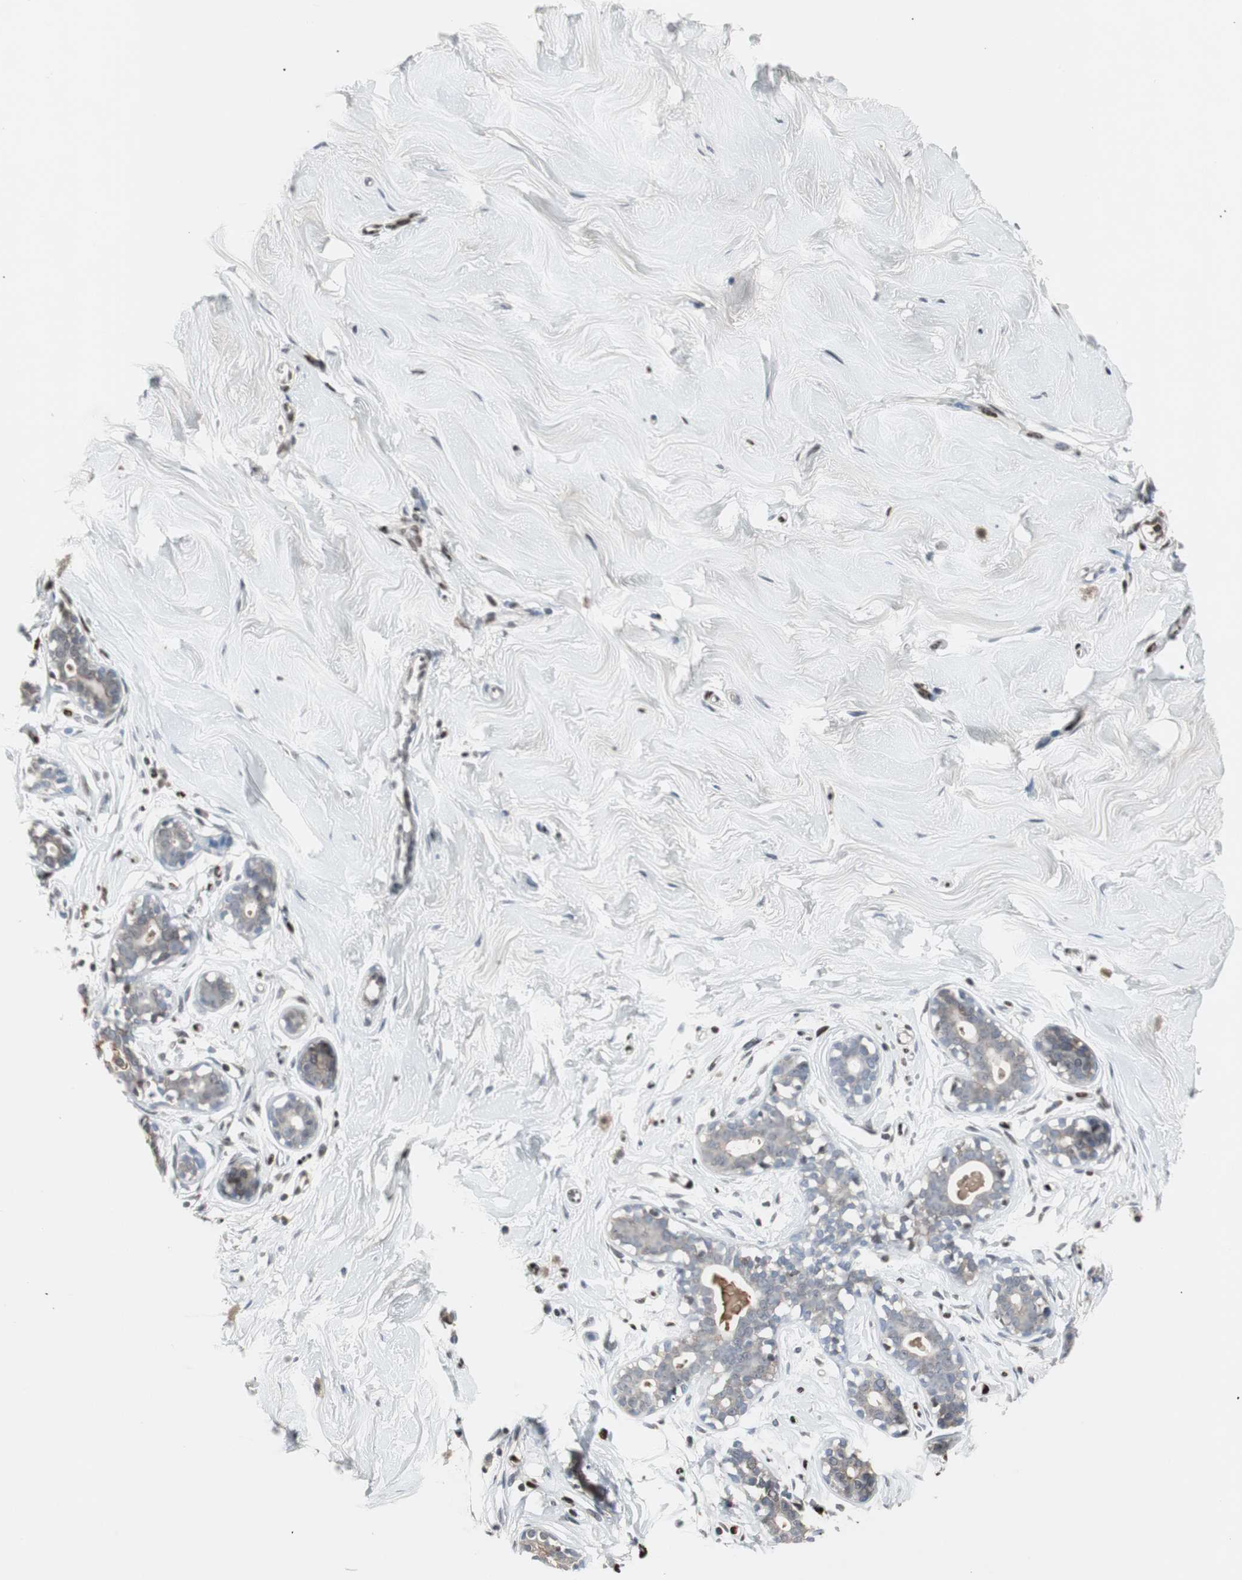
{"staining": {"intensity": "negative", "quantity": "none", "location": "none"}, "tissue": "breast", "cell_type": "Adipocytes", "image_type": "normal", "snomed": [{"axis": "morphology", "description": "Normal tissue, NOS"}, {"axis": "topography", "description": "Breast"}], "caption": "High power microscopy micrograph of an IHC micrograph of benign breast, revealing no significant expression in adipocytes.", "gene": "GRK2", "patient": {"sex": "female", "age": 23}}